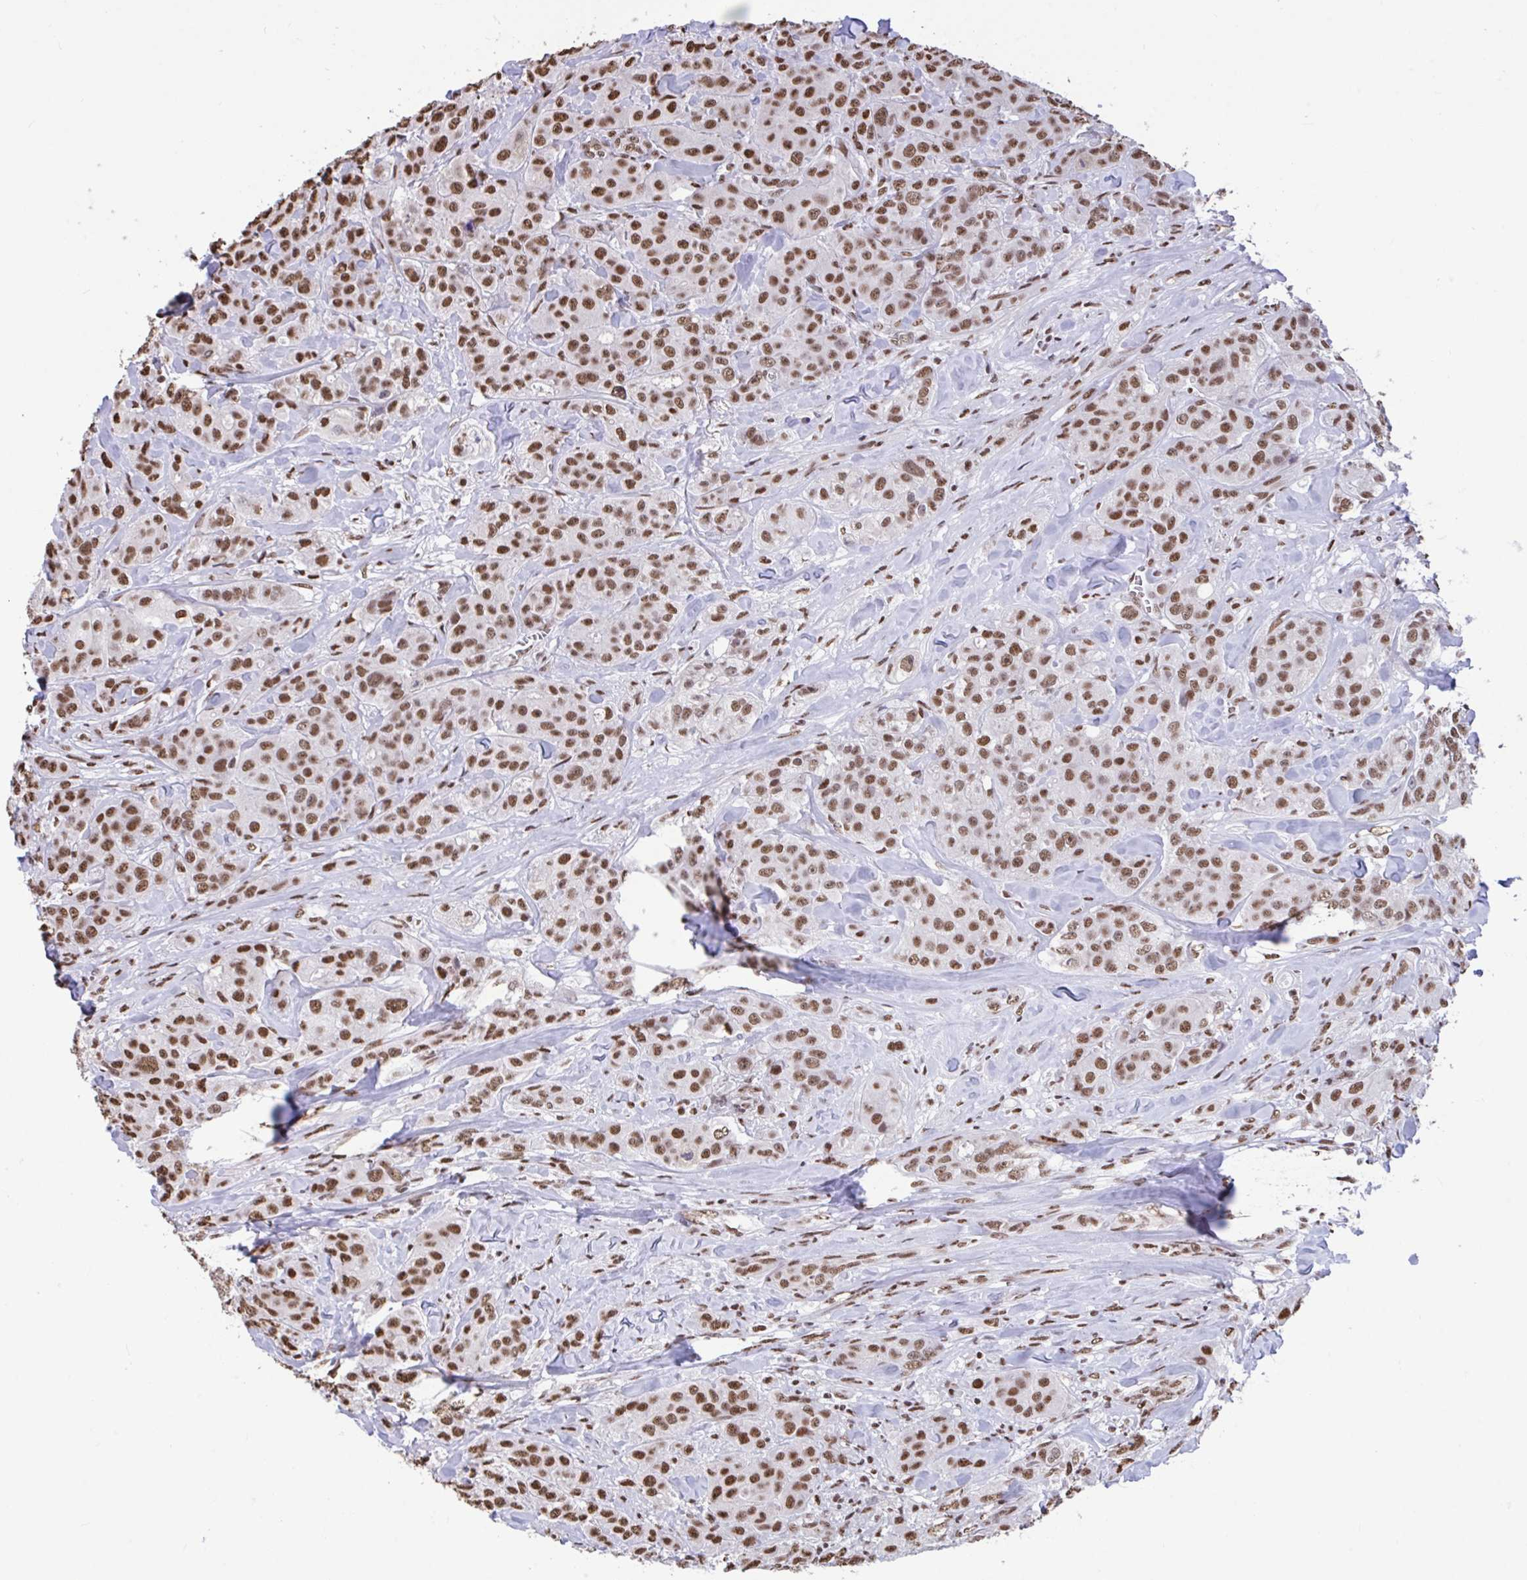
{"staining": {"intensity": "moderate", "quantity": ">75%", "location": "nuclear"}, "tissue": "breast cancer", "cell_type": "Tumor cells", "image_type": "cancer", "snomed": [{"axis": "morphology", "description": "Normal tissue, NOS"}, {"axis": "morphology", "description": "Duct carcinoma"}, {"axis": "topography", "description": "Breast"}], "caption": "About >75% of tumor cells in human breast cancer display moderate nuclear protein expression as visualized by brown immunohistochemical staining.", "gene": "HNRNPDL", "patient": {"sex": "female", "age": 43}}